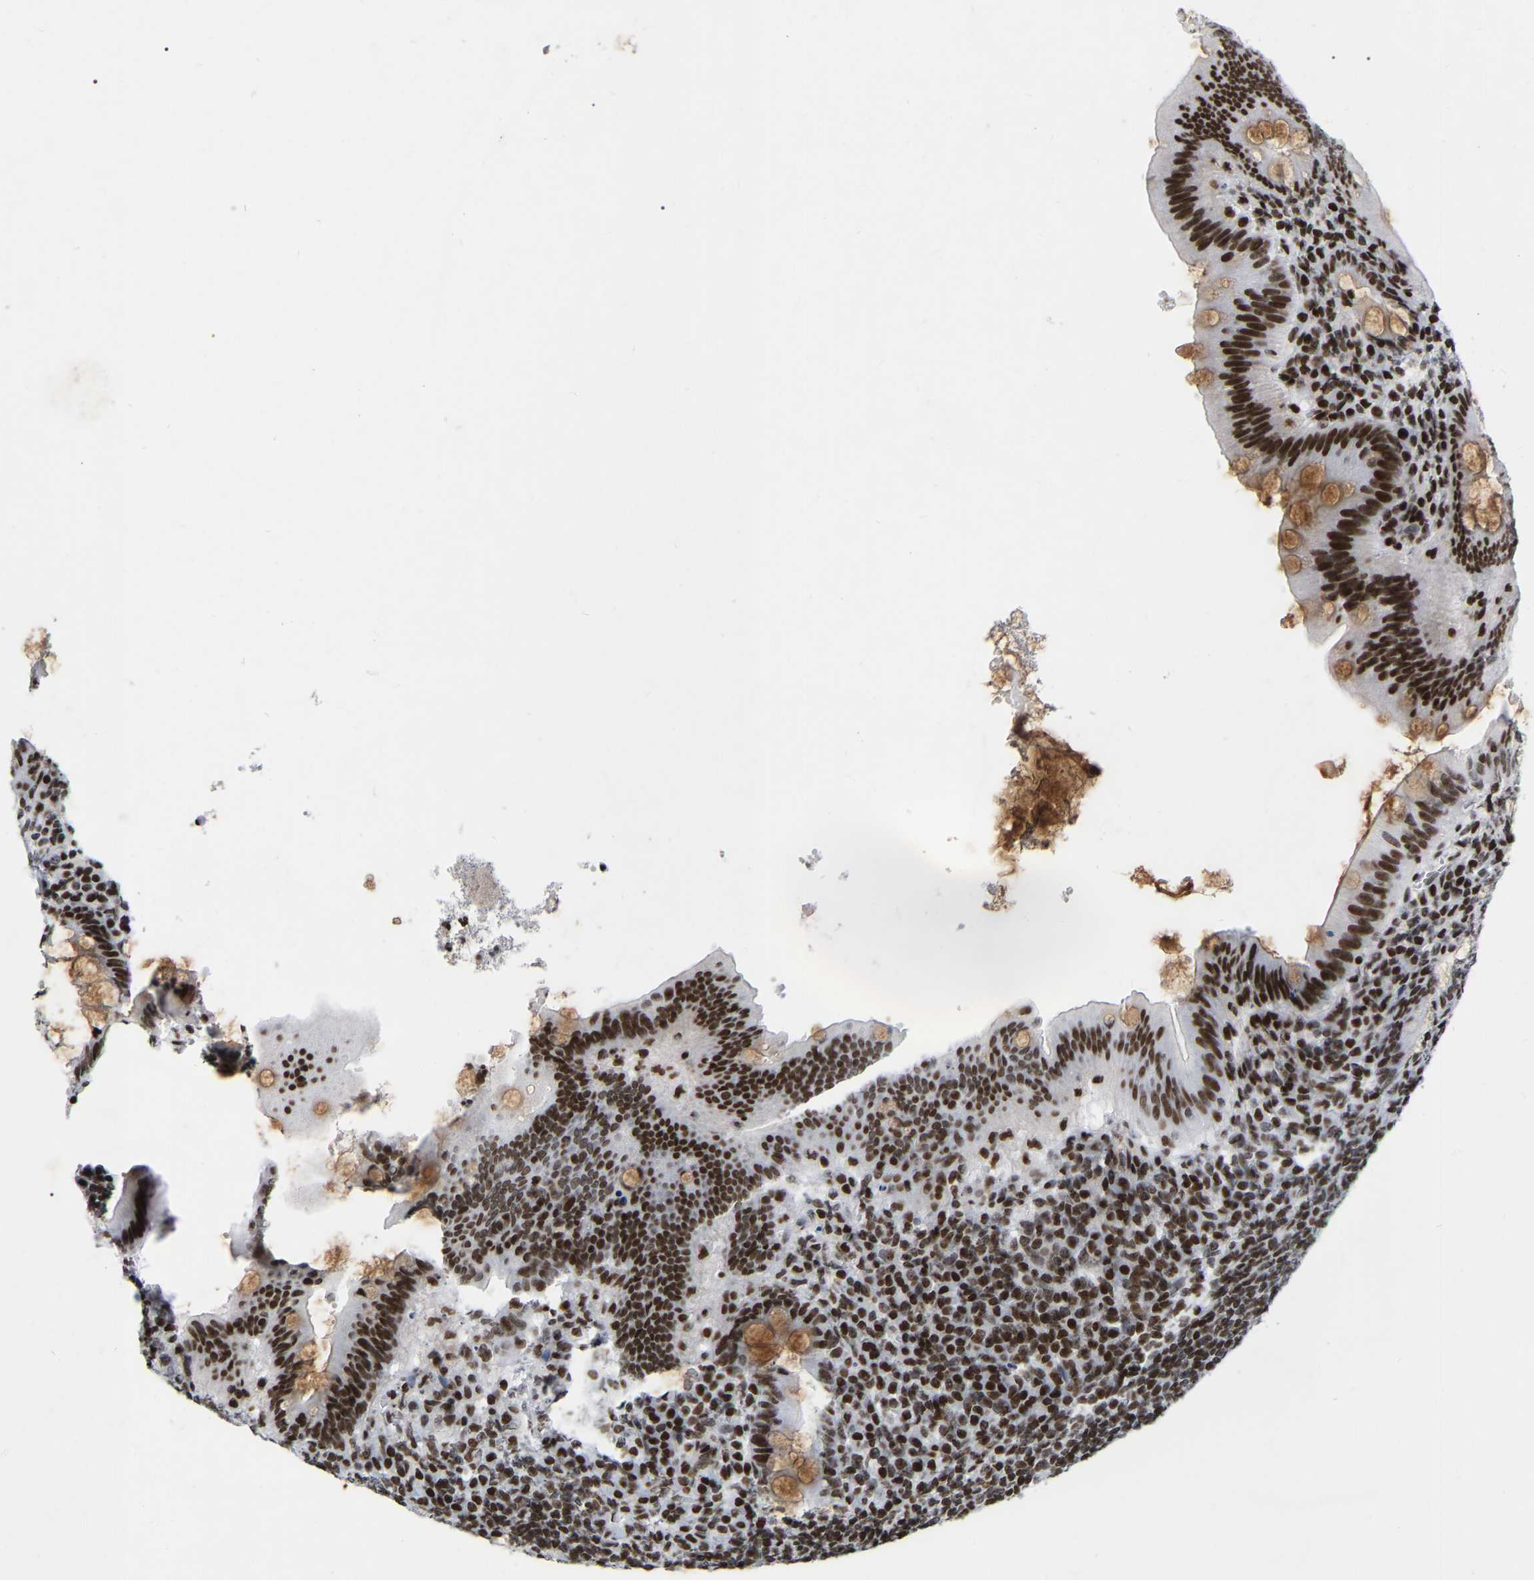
{"staining": {"intensity": "strong", "quantity": ">75%", "location": "nuclear"}, "tissue": "appendix", "cell_type": "Glandular cells", "image_type": "normal", "snomed": [{"axis": "morphology", "description": "Normal tissue, NOS"}, {"axis": "topography", "description": "Appendix"}], "caption": "Immunohistochemistry photomicrograph of benign appendix: human appendix stained using immunohistochemistry displays high levels of strong protein expression localized specifically in the nuclear of glandular cells, appearing as a nuclear brown color.", "gene": "PRCC", "patient": {"sex": "male", "age": 56}}